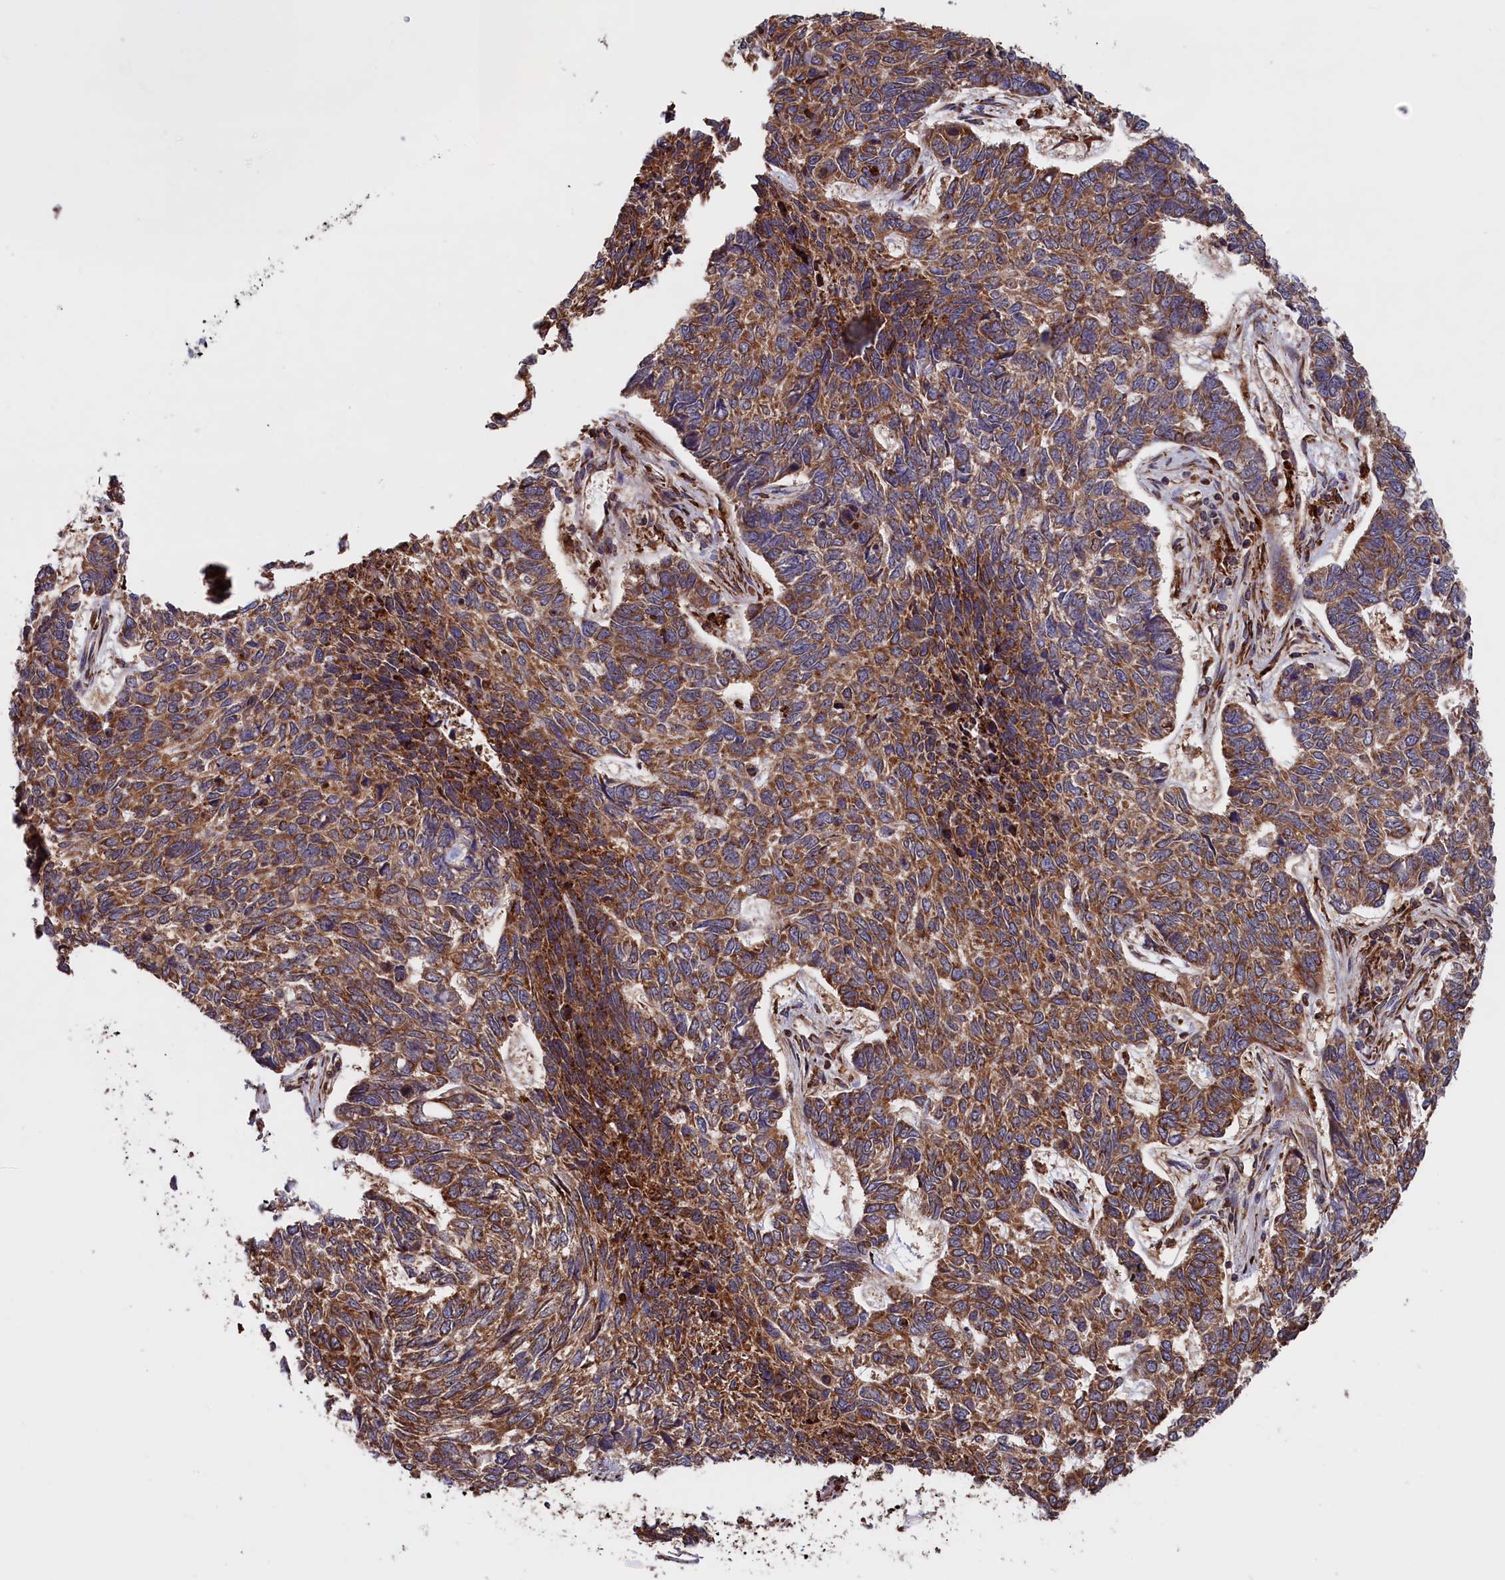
{"staining": {"intensity": "moderate", "quantity": ">75%", "location": "cytoplasmic/membranous"}, "tissue": "skin cancer", "cell_type": "Tumor cells", "image_type": "cancer", "snomed": [{"axis": "morphology", "description": "Basal cell carcinoma"}, {"axis": "topography", "description": "Skin"}], "caption": "Skin basal cell carcinoma stained for a protein (brown) demonstrates moderate cytoplasmic/membranous positive positivity in about >75% of tumor cells.", "gene": "PLA2G4C", "patient": {"sex": "female", "age": 65}}